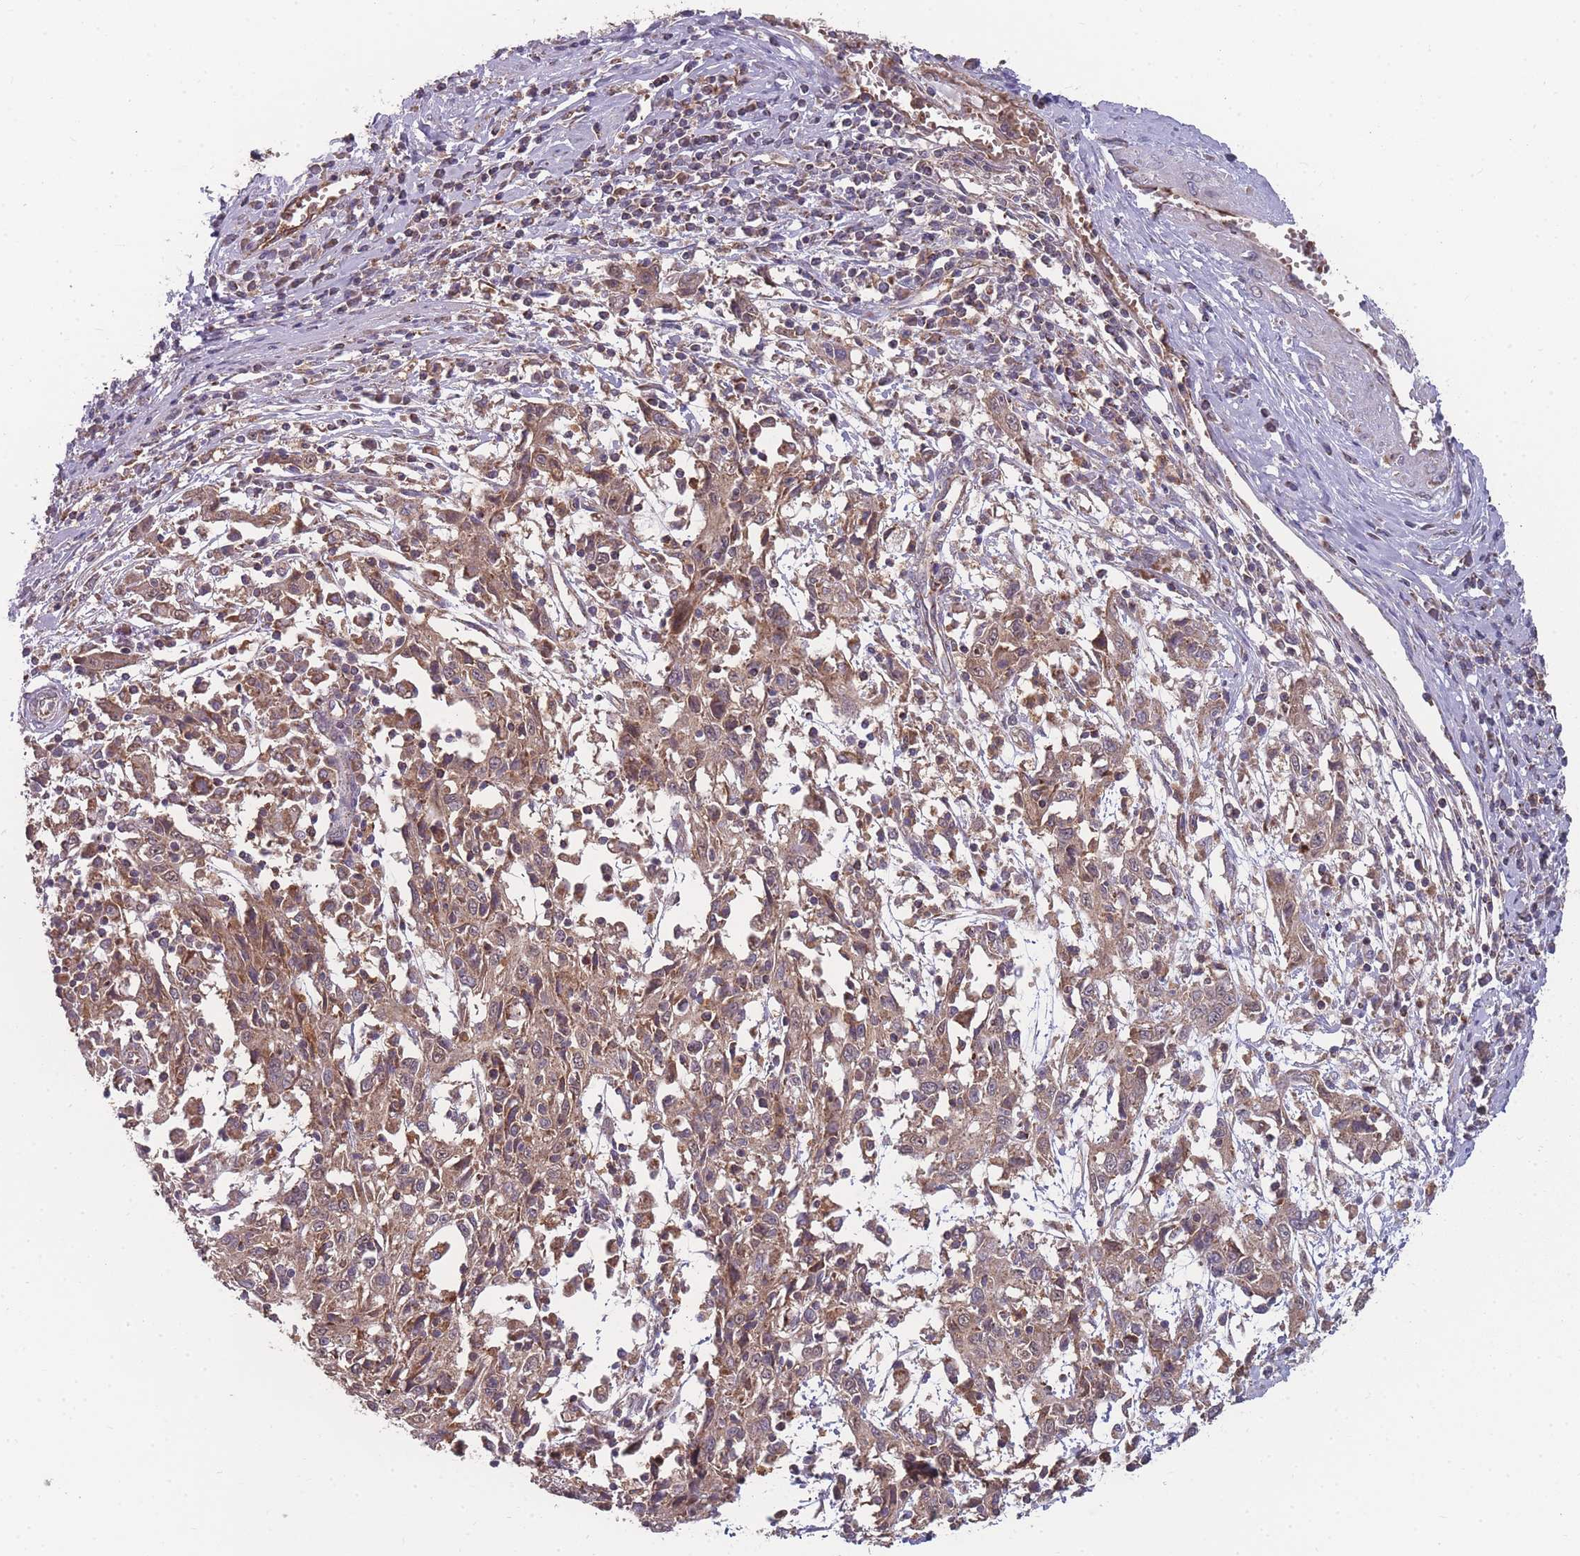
{"staining": {"intensity": "moderate", "quantity": ">75%", "location": "cytoplasmic/membranous"}, "tissue": "cervical cancer", "cell_type": "Tumor cells", "image_type": "cancer", "snomed": [{"axis": "morphology", "description": "Squamous cell carcinoma, NOS"}, {"axis": "topography", "description": "Cervix"}], "caption": "Moderate cytoplasmic/membranous protein expression is identified in about >75% of tumor cells in cervical cancer.", "gene": "SLC35B4", "patient": {"sex": "female", "age": 46}}